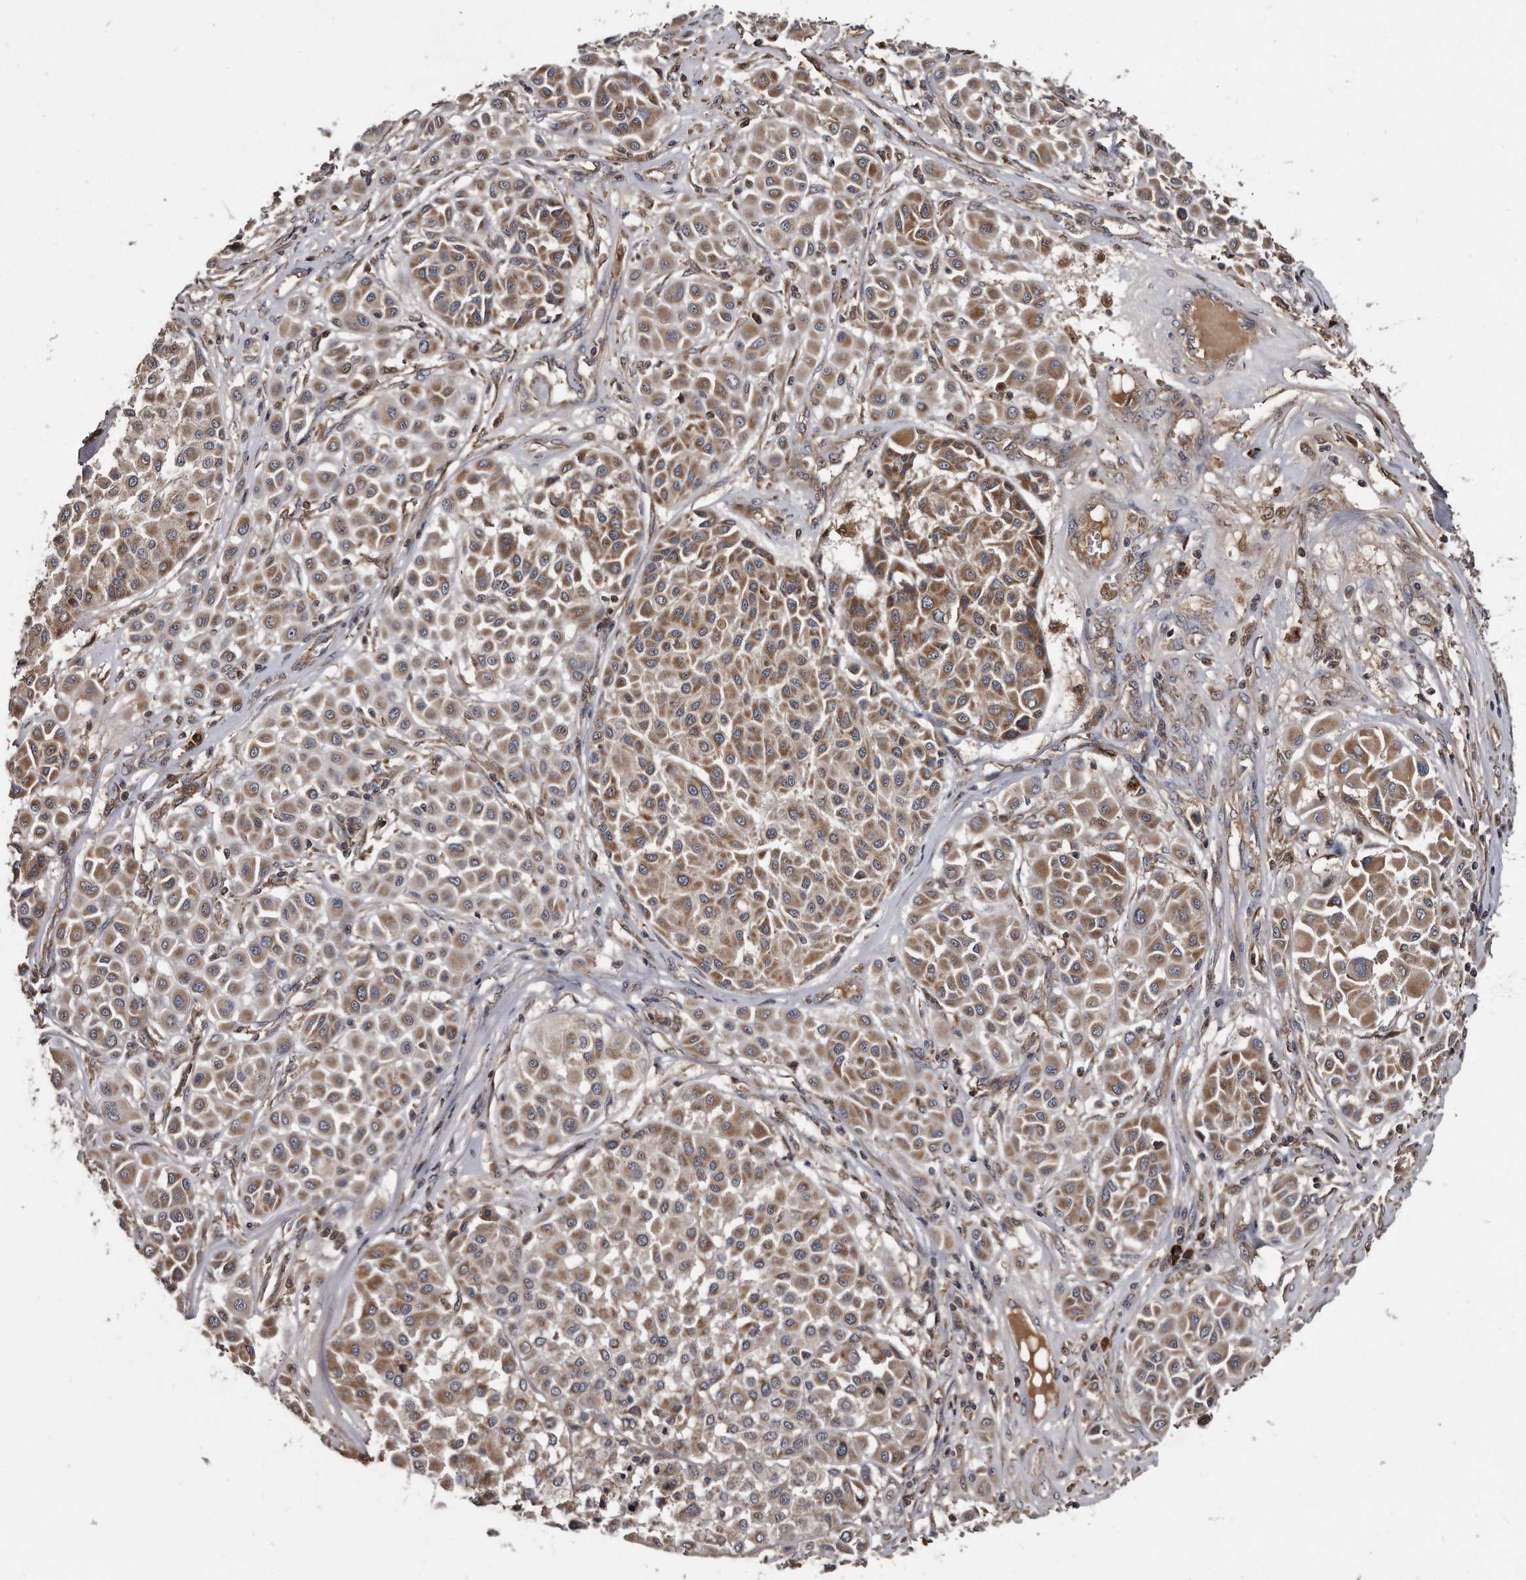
{"staining": {"intensity": "moderate", "quantity": ">75%", "location": "cytoplasmic/membranous"}, "tissue": "melanoma", "cell_type": "Tumor cells", "image_type": "cancer", "snomed": [{"axis": "morphology", "description": "Malignant melanoma, Metastatic site"}, {"axis": "topography", "description": "Soft tissue"}], "caption": "IHC of human melanoma displays medium levels of moderate cytoplasmic/membranous expression in approximately >75% of tumor cells.", "gene": "FAM136A", "patient": {"sex": "male", "age": 41}}